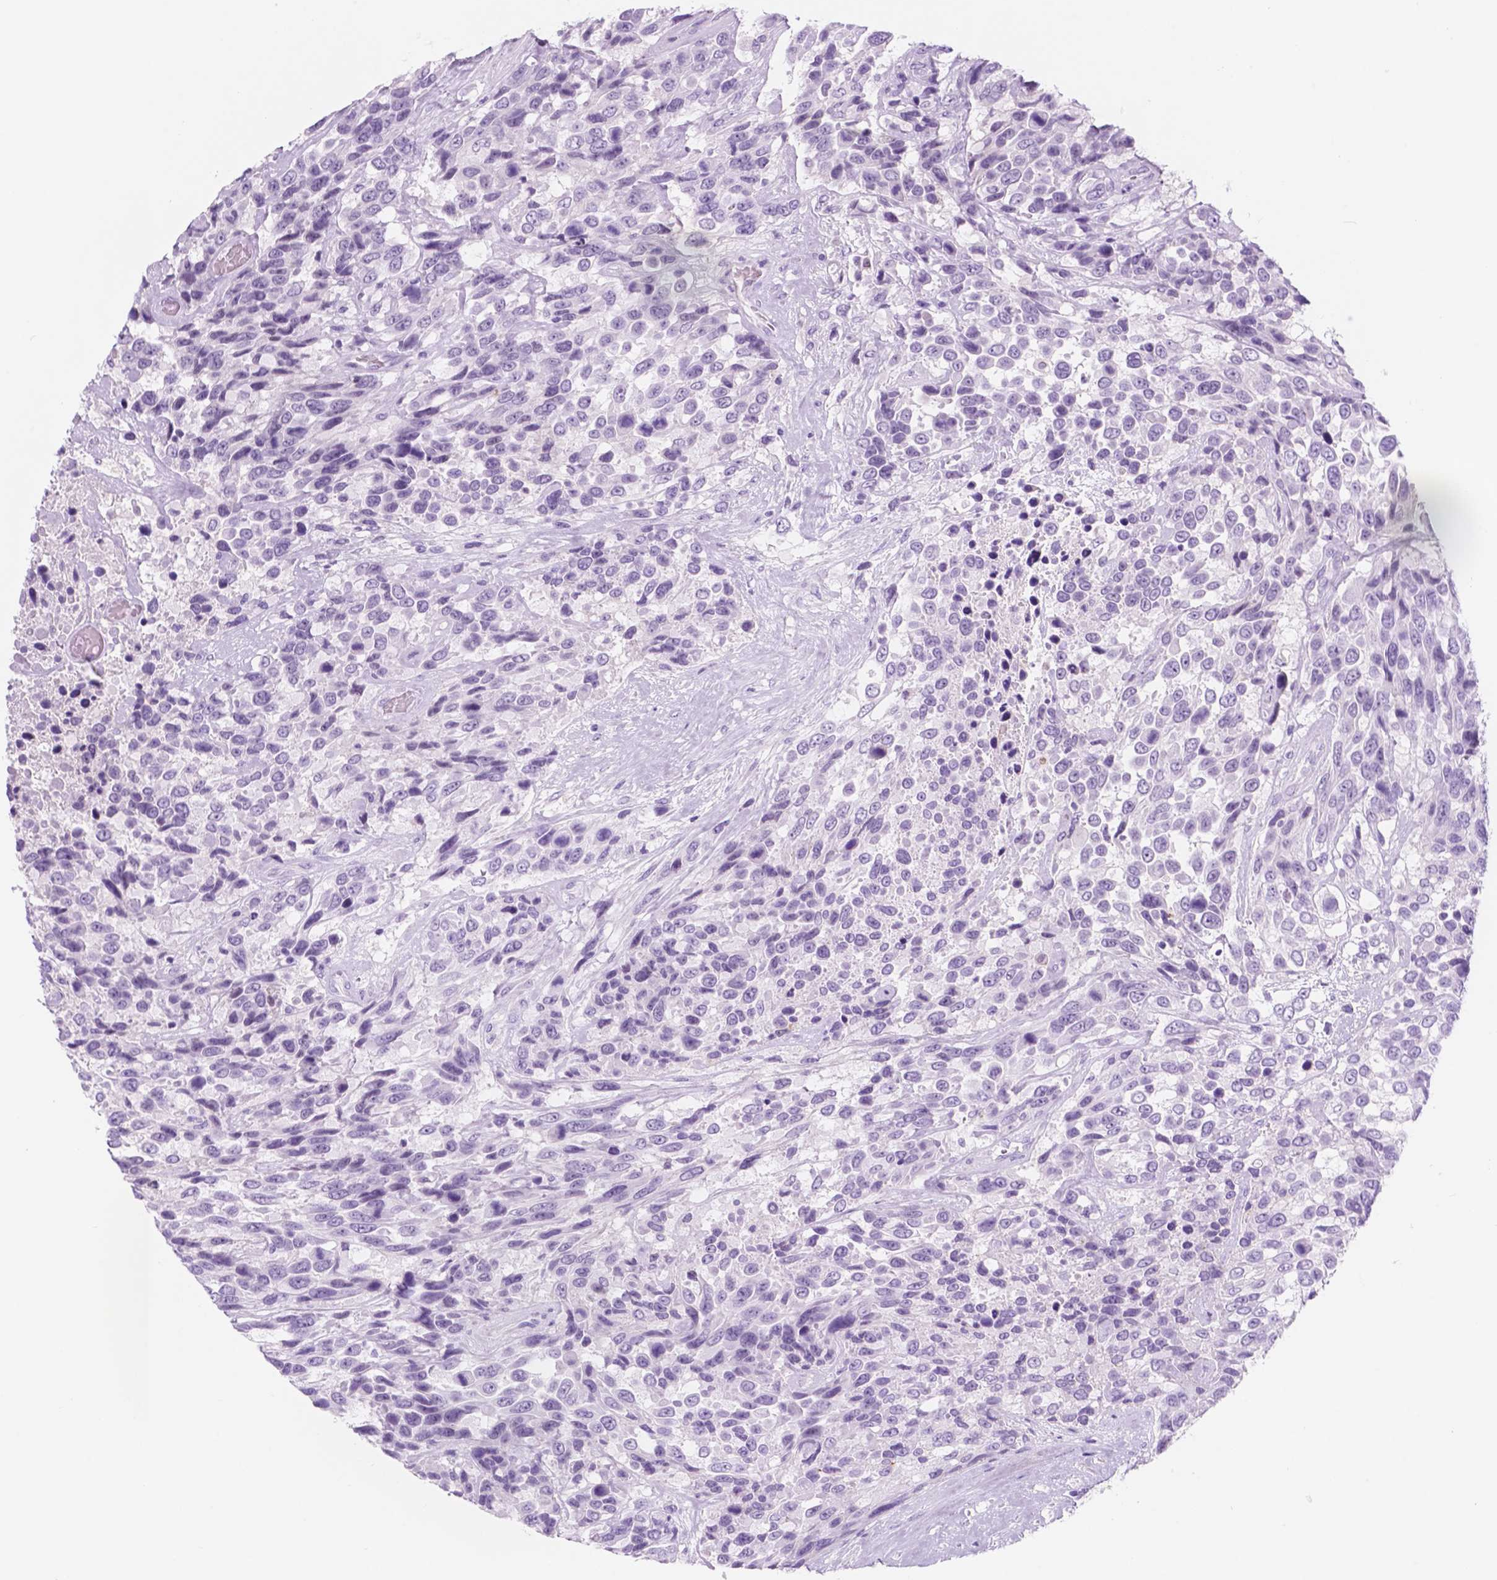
{"staining": {"intensity": "negative", "quantity": "none", "location": "none"}, "tissue": "urothelial cancer", "cell_type": "Tumor cells", "image_type": "cancer", "snomed": [{"axis": "morphology", "description": "Urothelial carcinoma, High grade"}, {"axis": "topography", "description": "Urinary bladder"}], "caption": "Photomicrograph shows no protein staining in tumor cells of urothelial cancer tissue.", "gene": "CUZD1", "patient": {"sex": "female", "age": 70}}